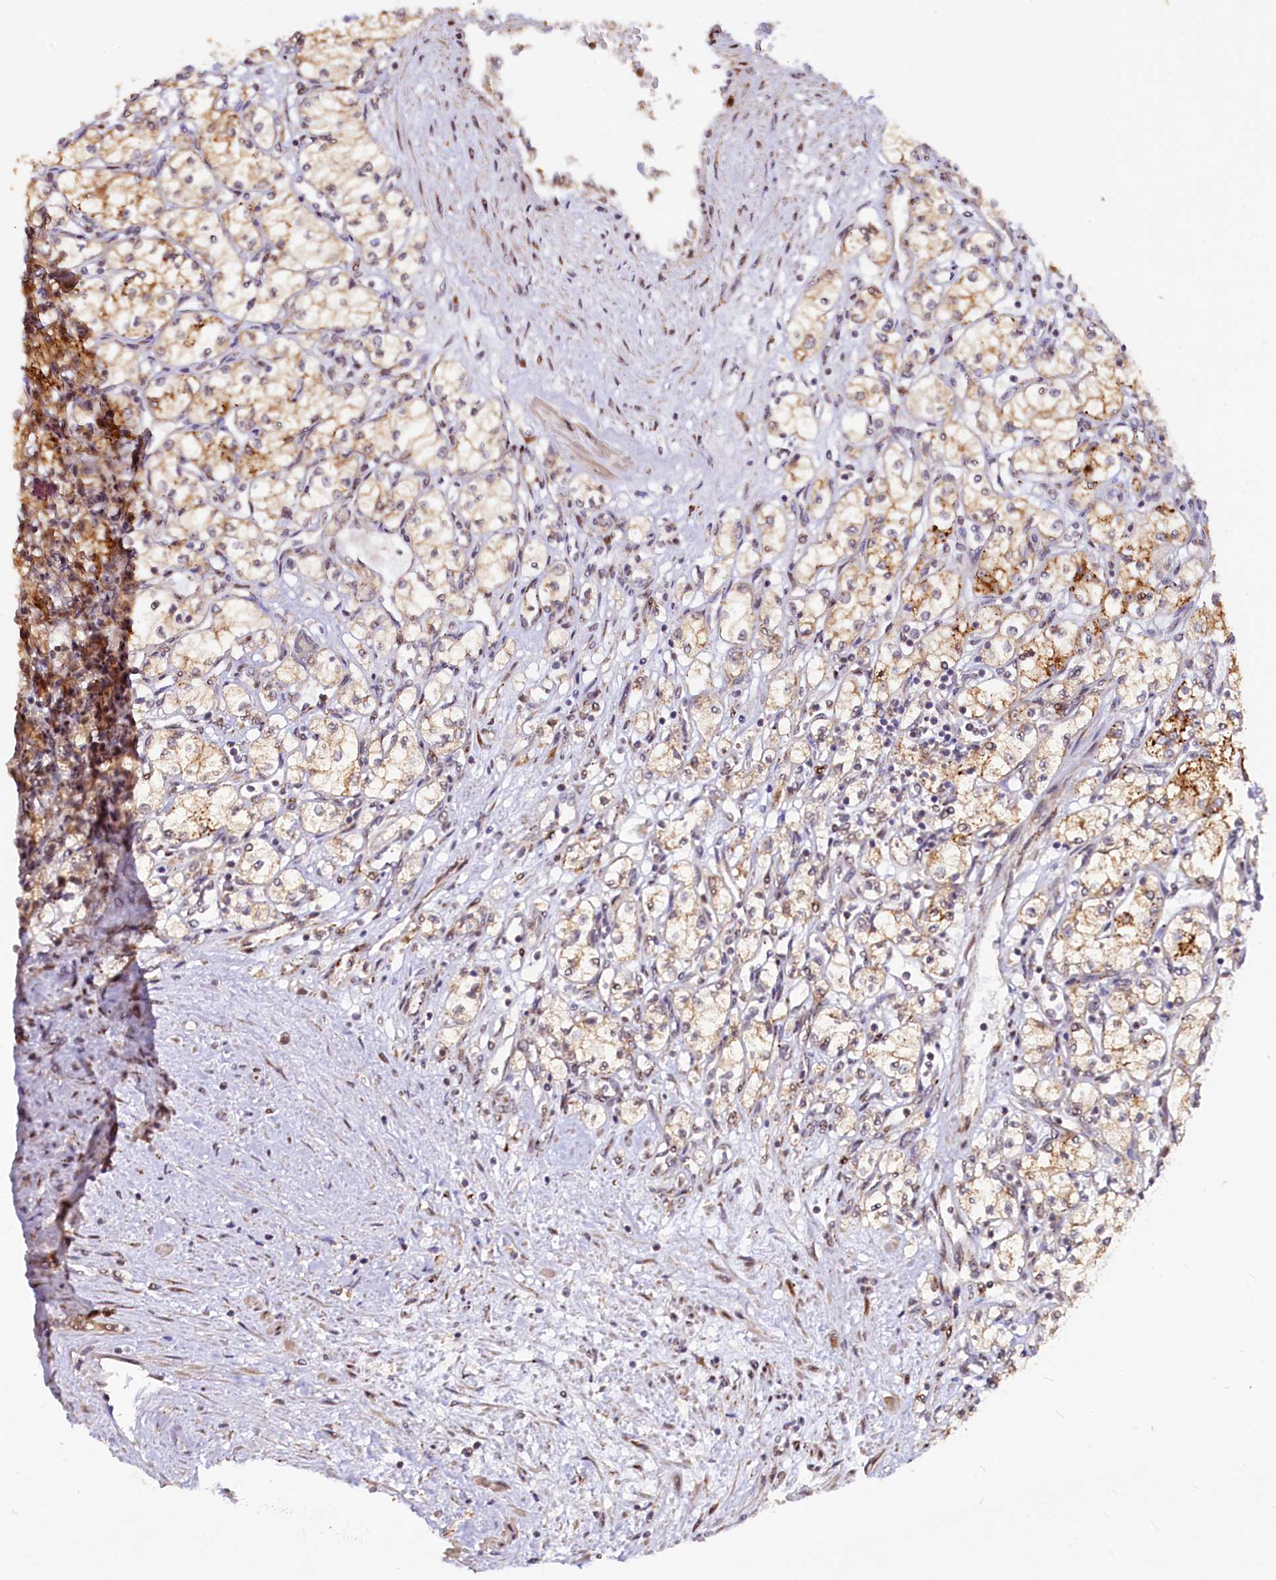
{"staining": {"intensity": "weak", "quantity": ">75%", "location": "cytoplasmic/membranous"}, "tissue": "renal cancer", "cell_type": "Tumor cells", "image_type": "cancer", "snomed": [{"axis": "morphology", "description": "Adenocarcinoma, NOS"}, {"axis": "topography", "description": "Kidney"}], "caption": "Renal cancer (adenocarcinoma) was stained to show a protein in brown. There is low levels of weak cytoplasmic/membranous staining in approximately >75% of tumor cells.", "gene": "C5orf15", "patient": {"sex": "male", "age": 59}}